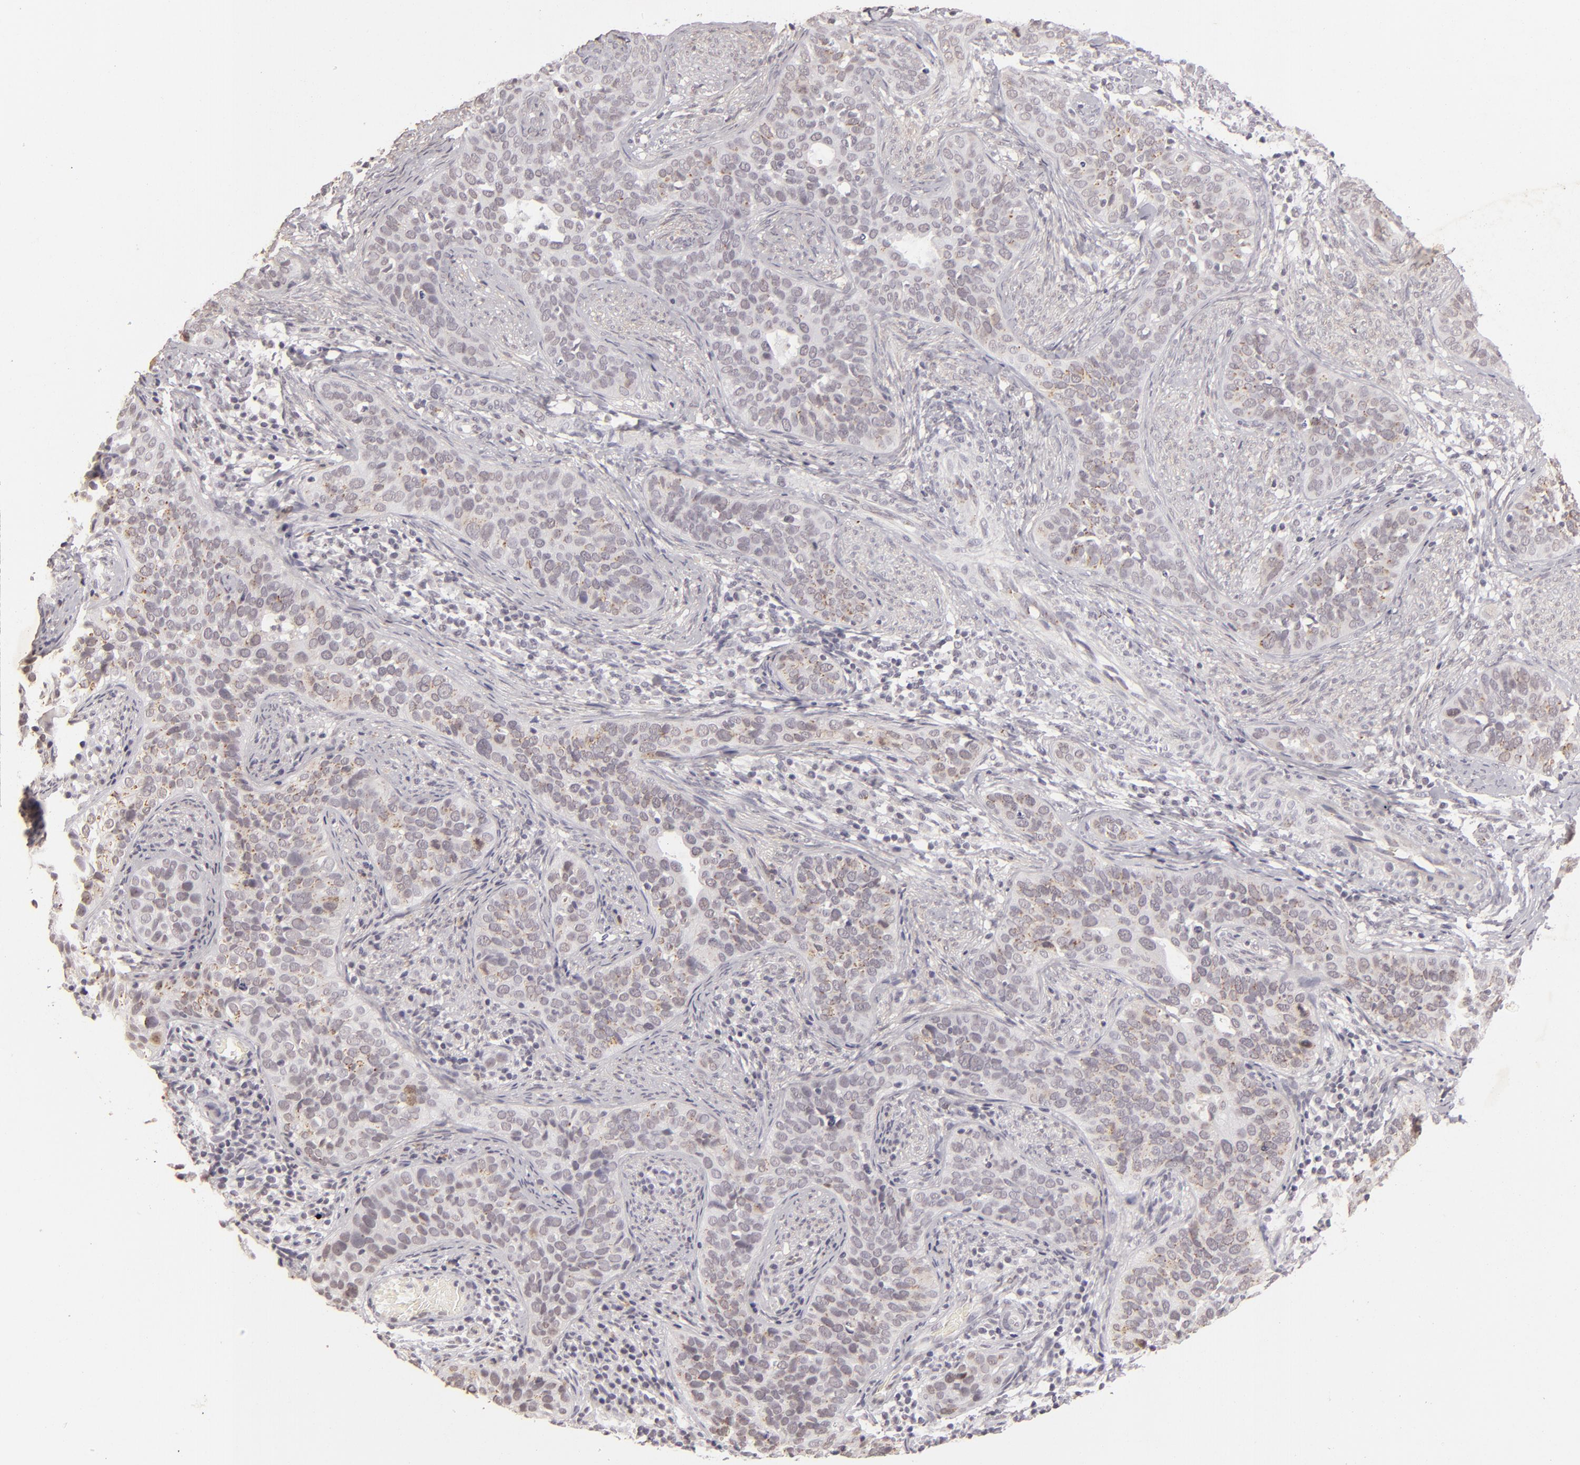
{"staining": {"intensity": "negative", "quantity": "none", "location": "none"}, "tissue": "cervical cancer", "cell_type": "Tumor cells", "image_type": "cancer", "snomed": [{"axis": "morphology", "description": "Squamous cell carcinoma, NOS"}, {"axis": "topography", "description": "Cervix"}], "caption": "Immunohistochemical staining of cervical squamous cell carcinoma demonstrates no significant expression in tumor cells.", "gene": "CBX3", "patient": {"sex": "female", "age": 31}}